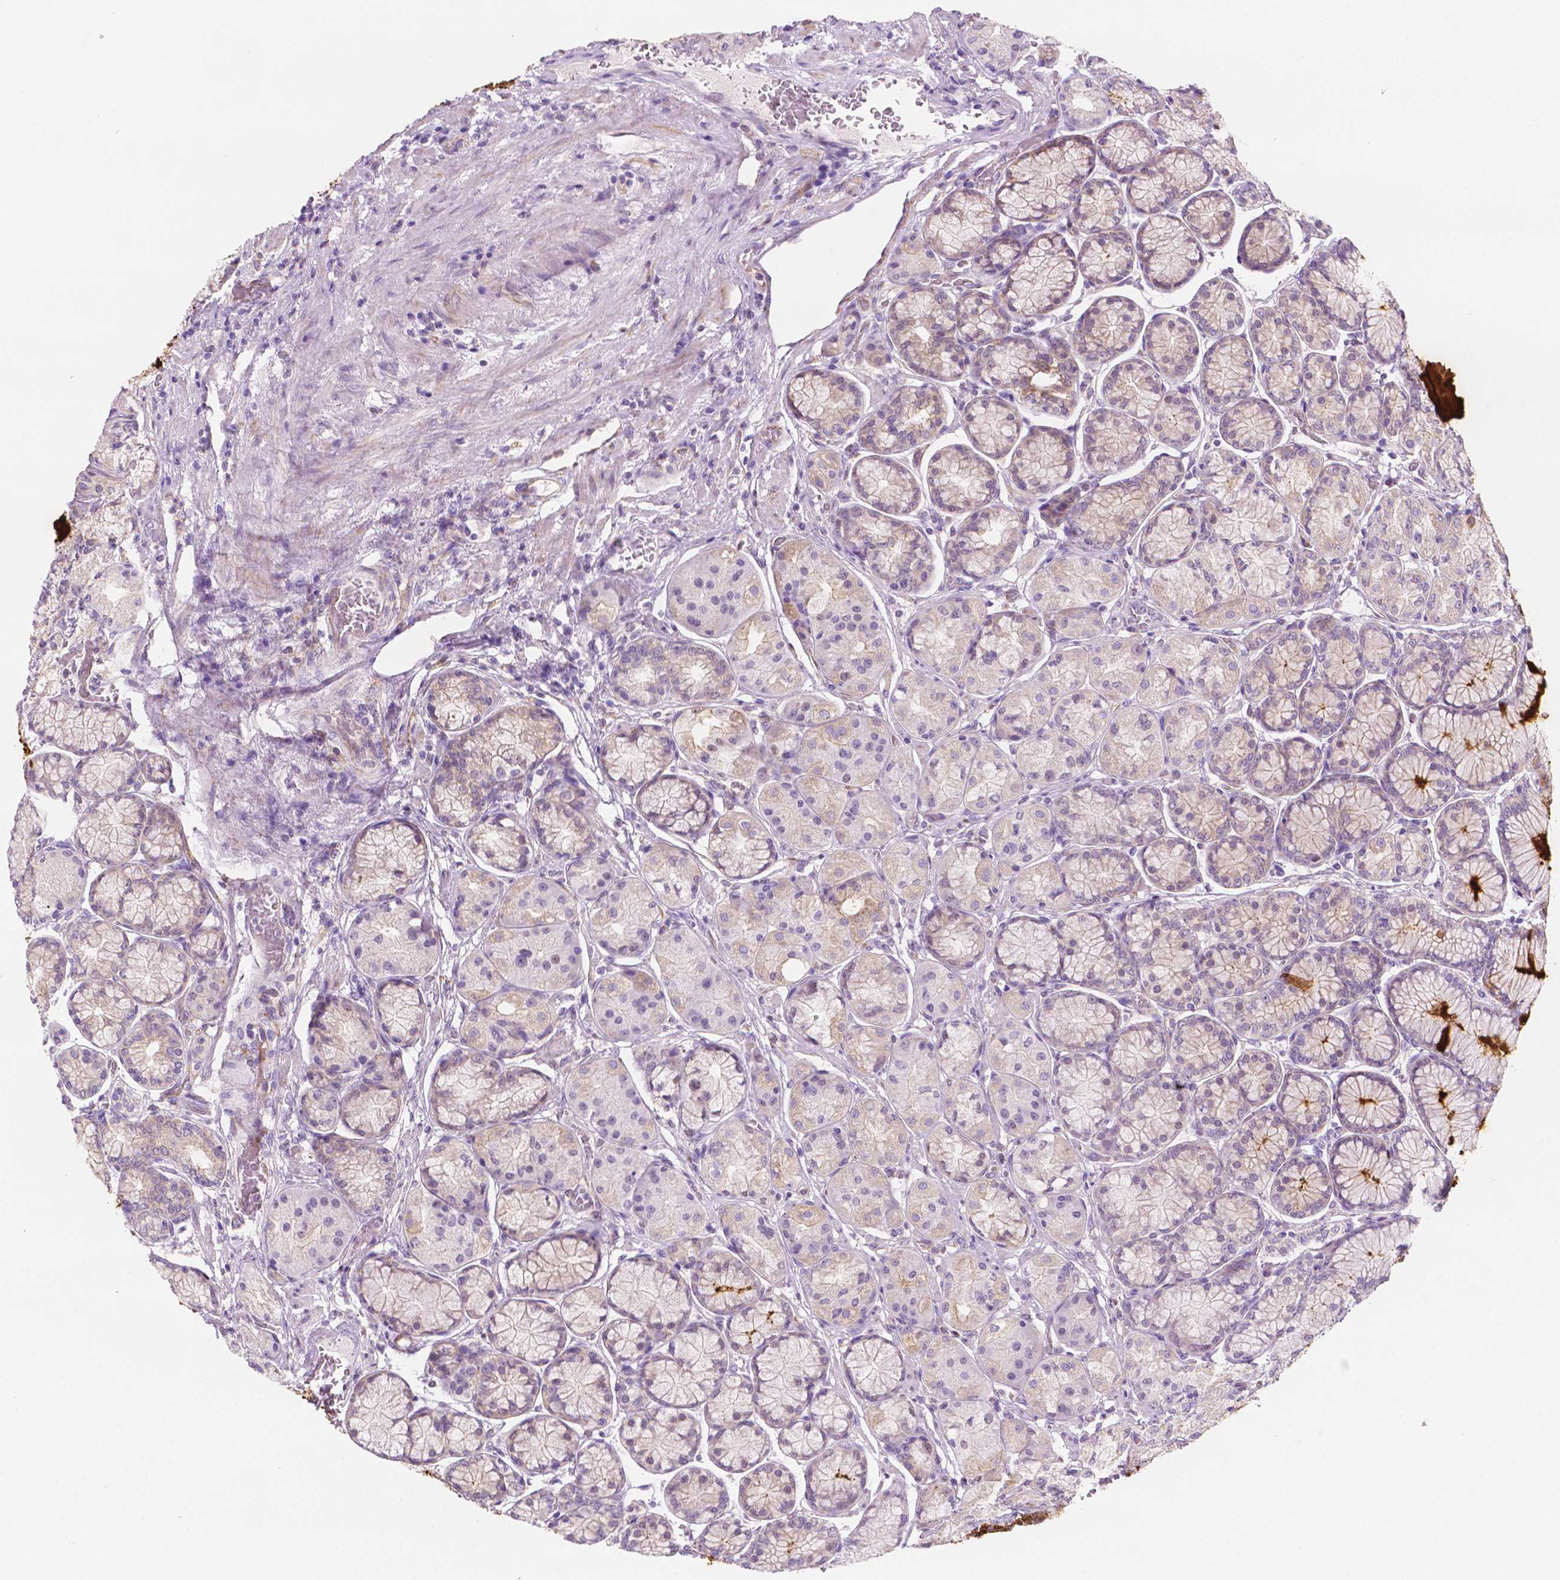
{"staining": {"intensity": "strong", "quantity": "<25%", "location": "cytoplasmic/membranous"}, "tissue": "stomach", "cell_type": "Glandular cells", "image_type": "normal", "snomed": [{"axis": "morphology", "description": "Normal tissue, NOS"}, {"axis": "morphology", "description": "Adenocarcinoma, NOS"}, {"axis": "morphology", "description": "Adenocarcinoma, High grade"}, {"axis": "topography", "description": "Stomach, upper"}, {"axis": "topography", "description": "Stomach"}], "caption": "This micrograph reveals IHC staining of benign human stomach, with medium strong cytoplasmic/membranous positivity in about <25% of glandular cells.", "gene": "EPPK1", "patient": {"sex": "female", "age": 65}}